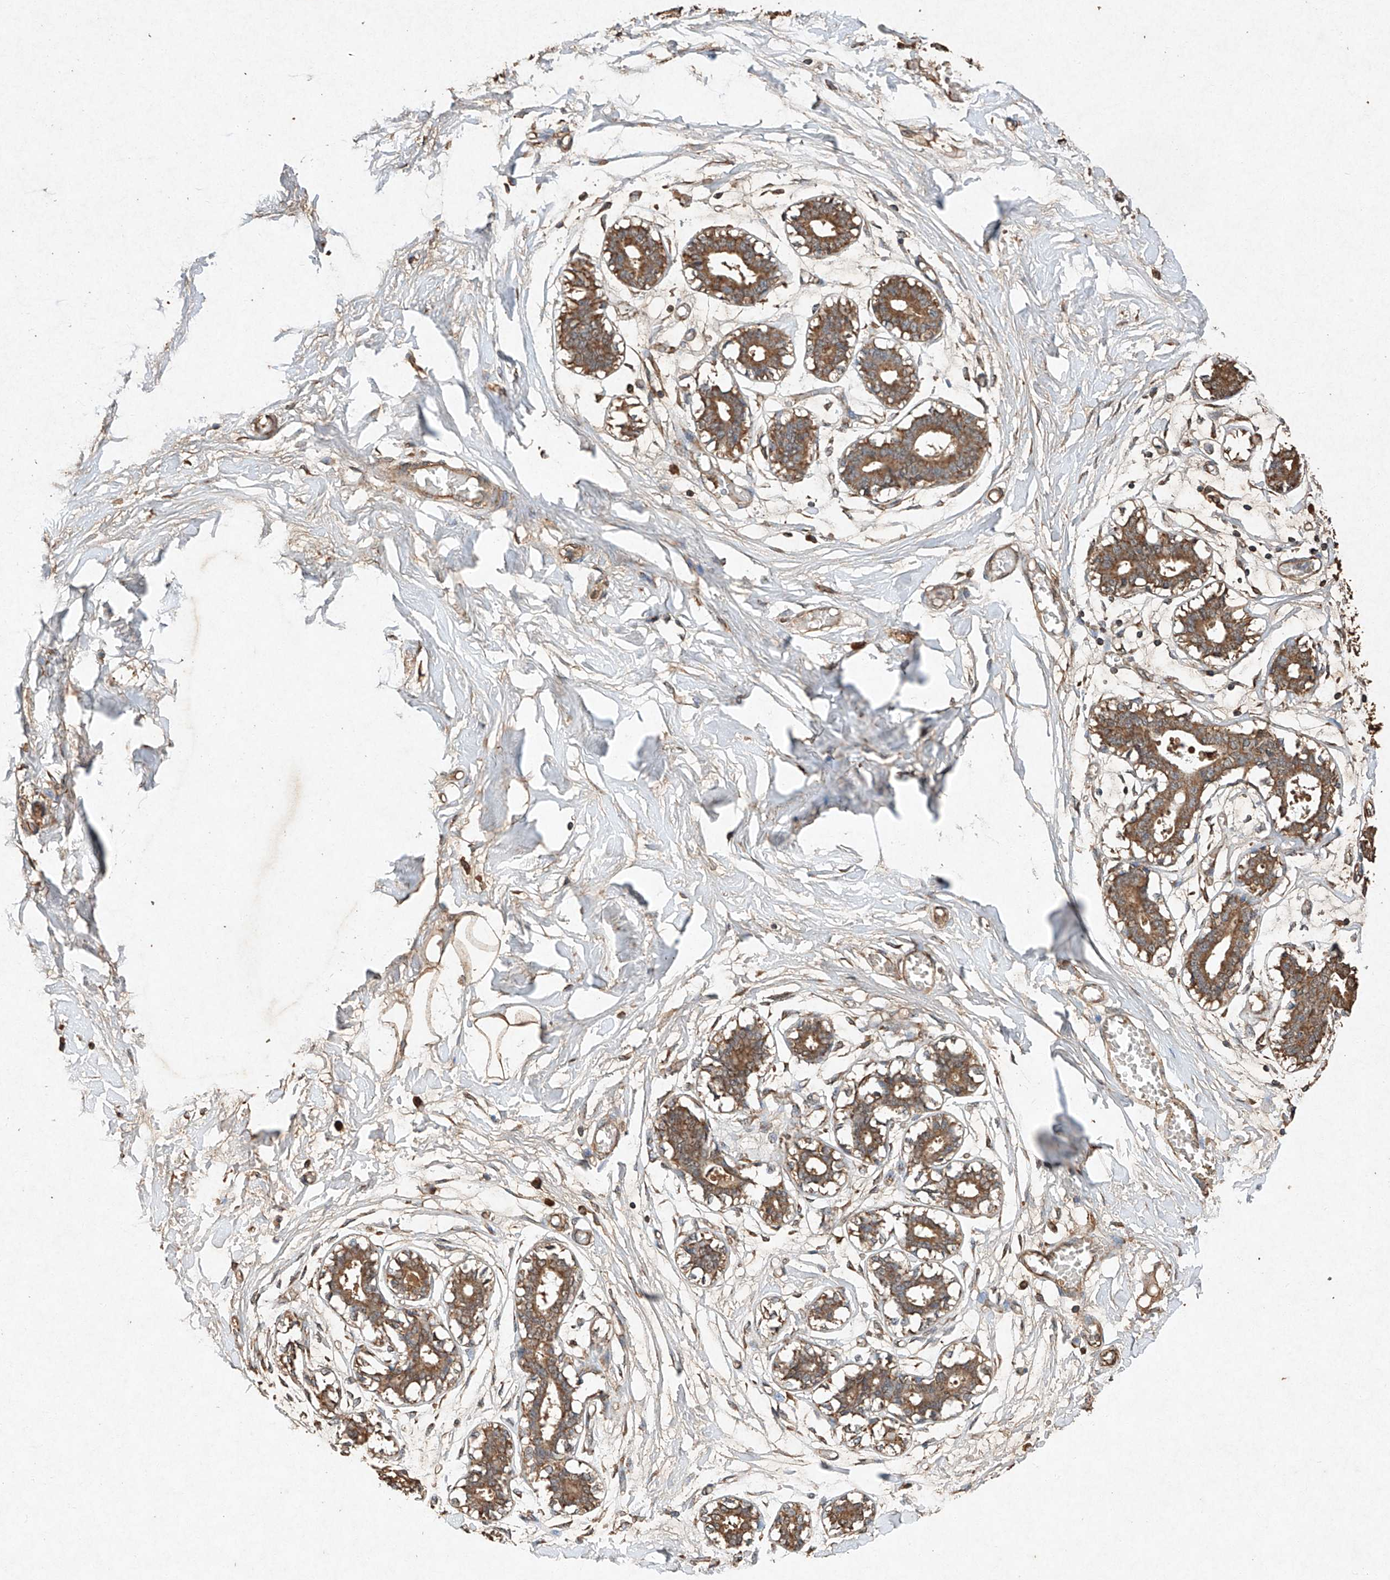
{"staining": {"intensity": "moderate", "quantity": ">75%", "location": "cytoplasmic/membranous"}, "tissue": "breast", "cell_type": "Adipocytes", "image_type": "normal", "snomed": [{"axis": "morphology", "description": "Normal tissue, NOS"}, {"axis": "topography", "description": "Breast"}], "caption": "This histopathology image exhibits IHC staining of unremarkable breast, with medium moderate cytoplasmic/membranous expression in approximately >75% of adipocytes.", "gene": "STK3", "patient": {"sex": "female", "age": 27}}